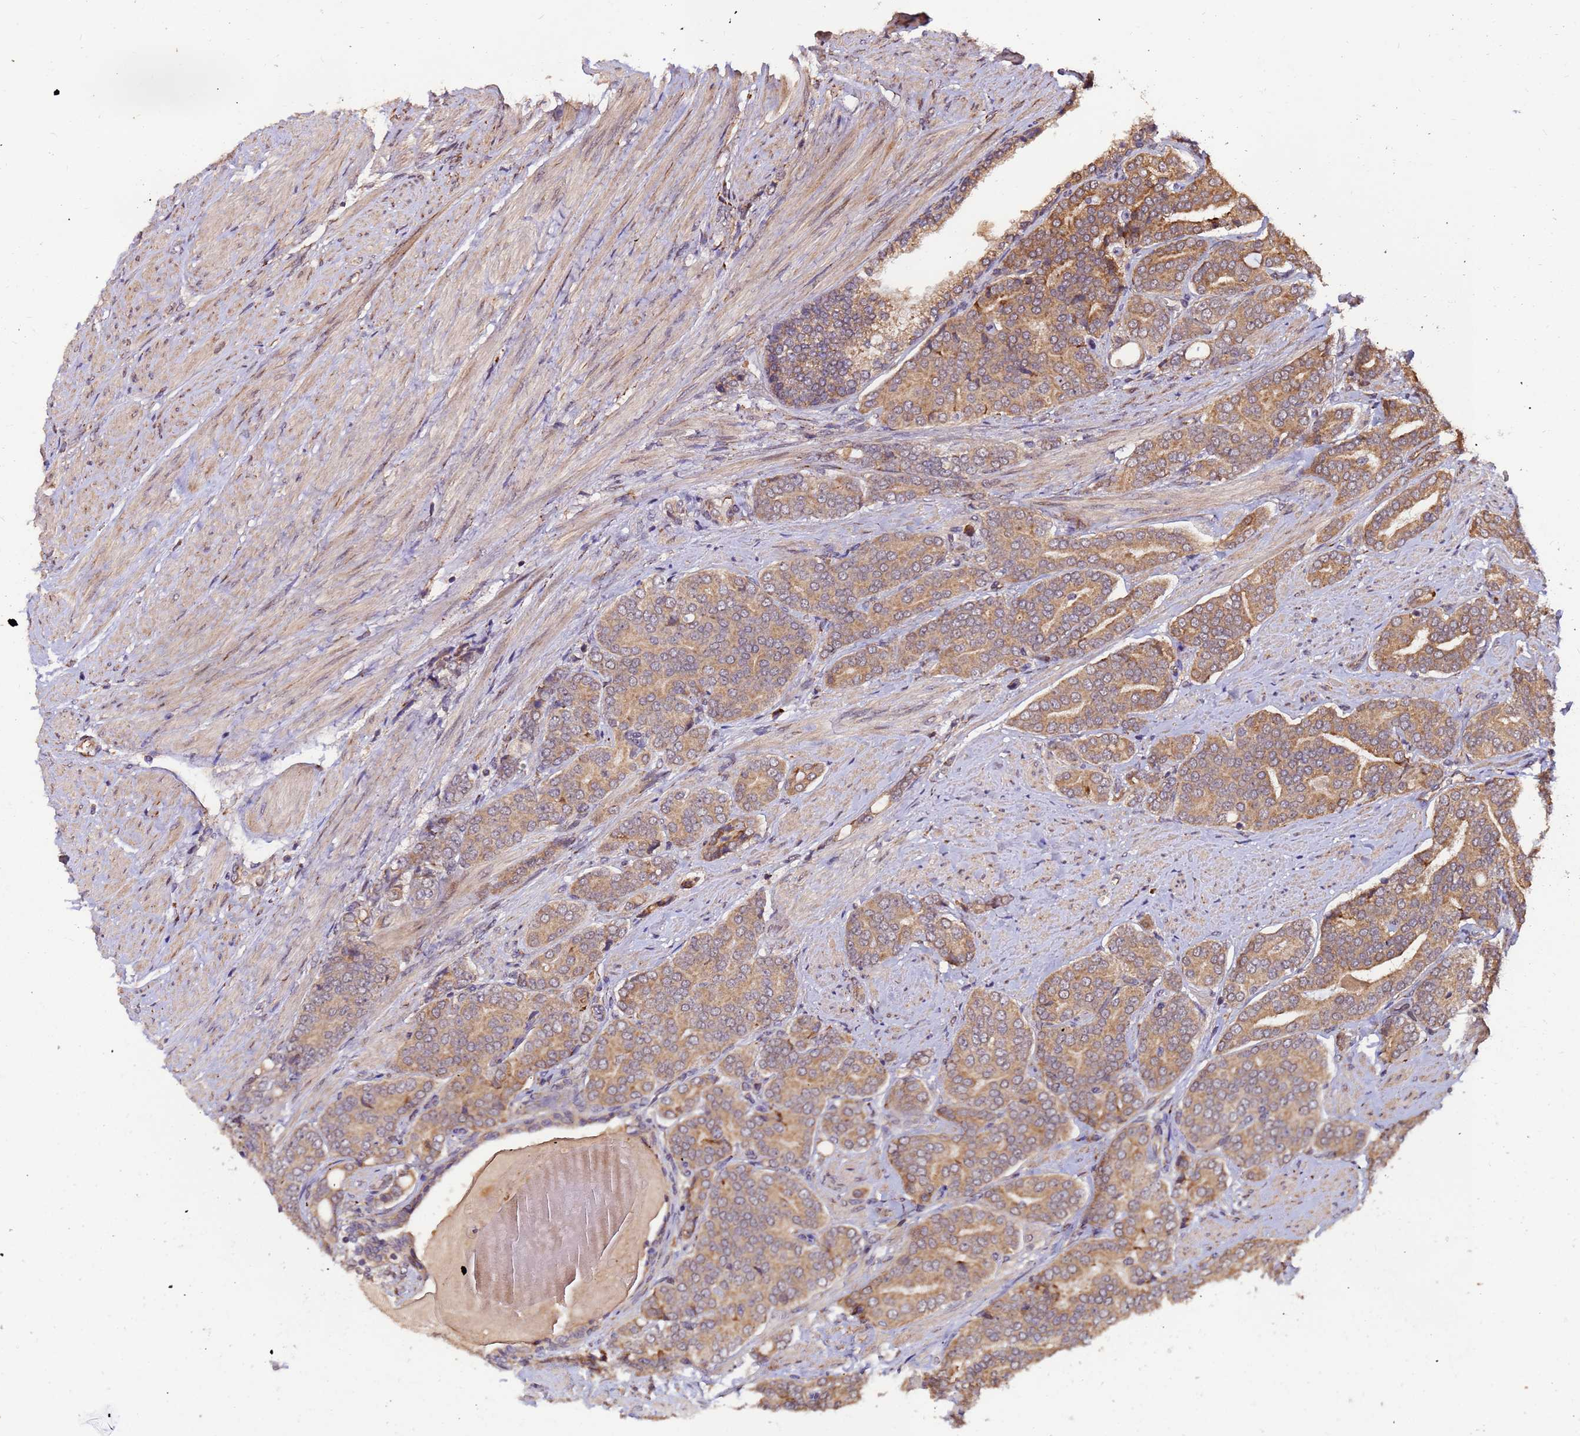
{"staining": {"intensity": "moderate", "quantity": "25%-75%", "location": "cytoplasmic/membranous"}, "tissue": "prostate cancer", "cell_type": "Tumor cells", "image_type": "cancer", "snomed": [{"axis": "morphology", "description": "Adenocarcinoma, High grade"}, {"axis": "topography", "description": "Prostate"}], "caption": "Tumor cells display medium levels of moderate cytoplasmic/membranous staining in about 25%-75% of cells in human prostate cancer. (Stains: DAB in brown, nuclei in blue, Microscopy: brightfield microscopy at high magnification).", "gene": "ZNF619", "patient": {"sex": "male", "age": 67}}